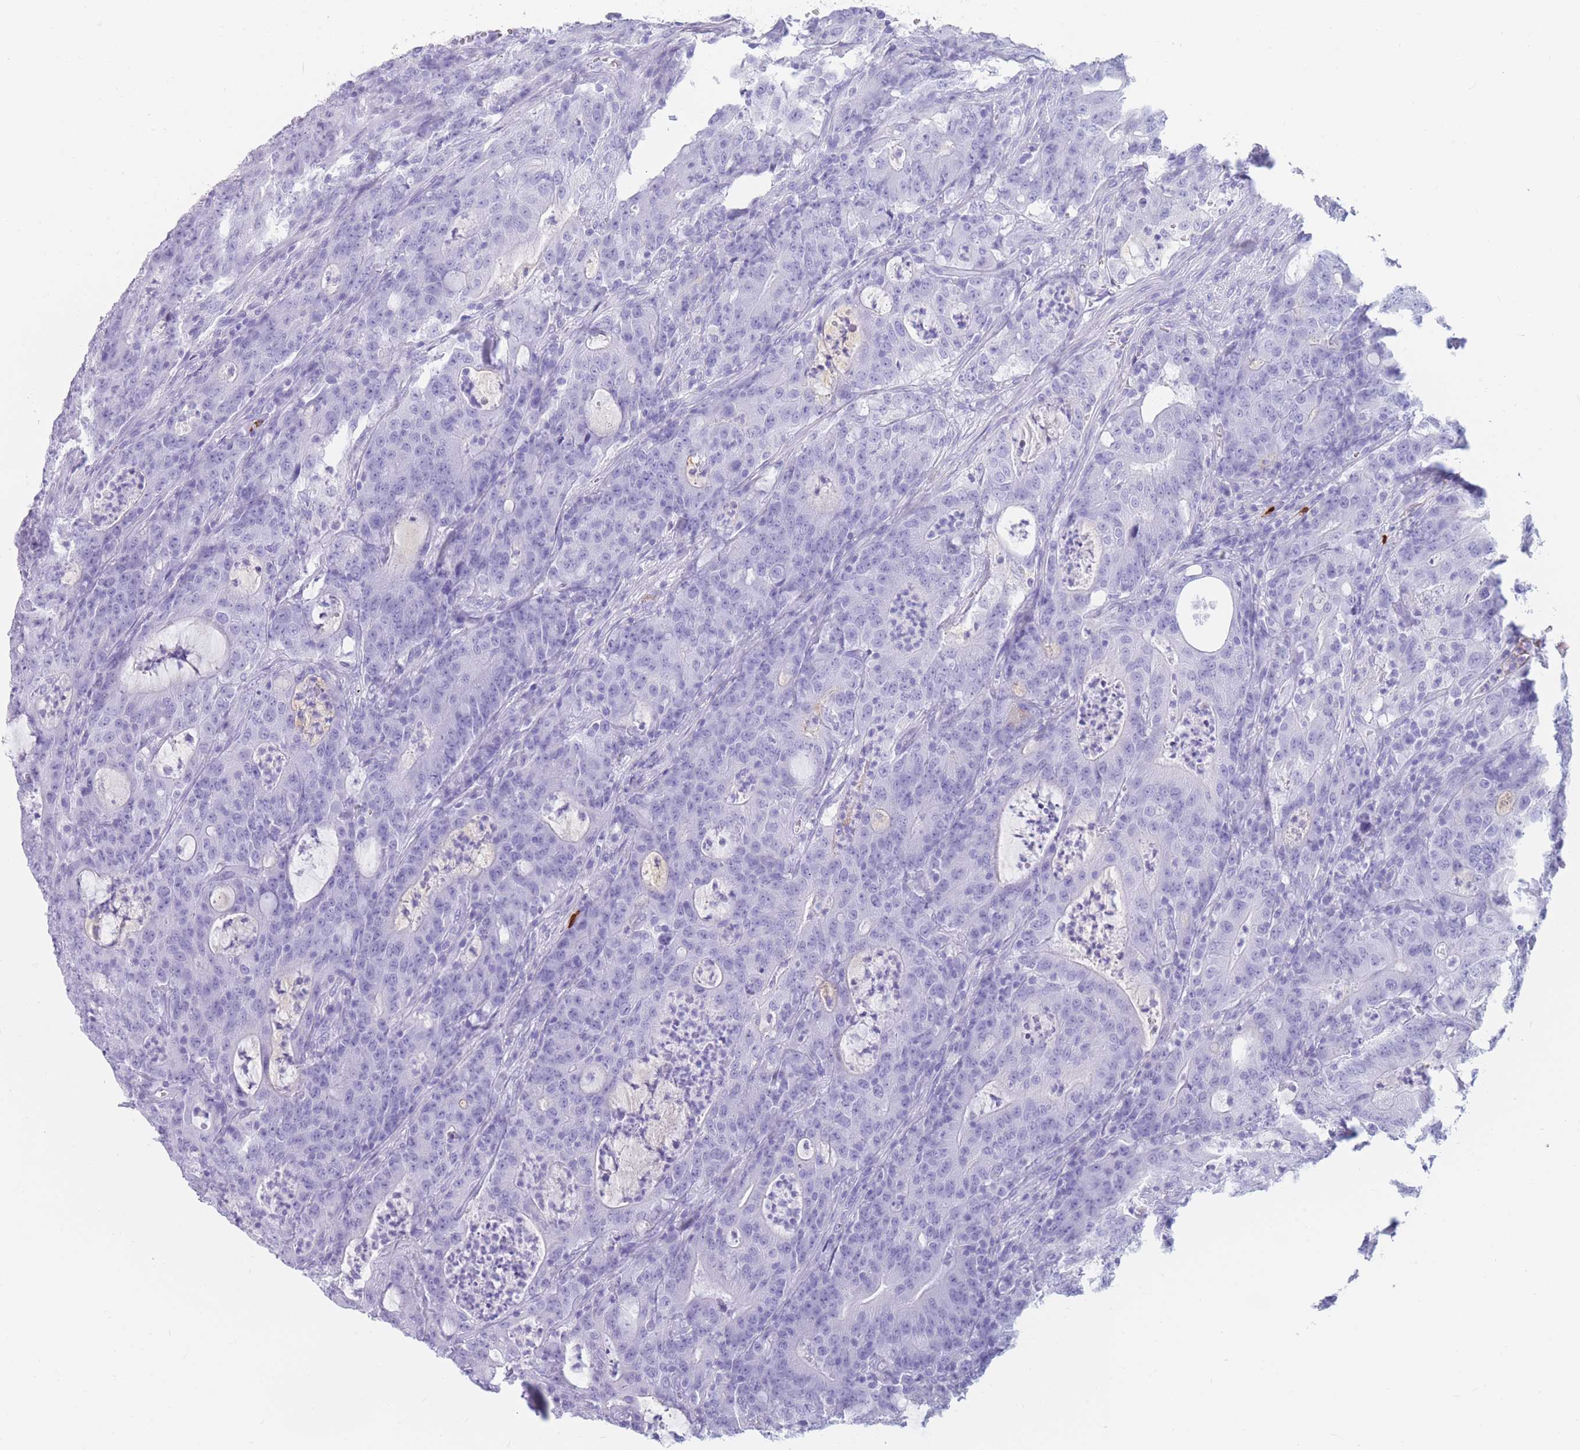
{"staining": {"intensity": "negative", "quantity": "none", "location": "none"}, "tissue": "colorectal cancer", "cell_type": "Tumor cells", "image_type": "cancer", "snomed": [{"axis": "morphology", "description": "Adenocarcinoma, NOS"}, {"axis": "topography", "description": "Colon"}], "caption": "An image of colorectal cancer stained for a protein reveals no brown staining in tumor cells.", "gene": "TNFSF11", "patient": {"sex": "male", "age": 83}}